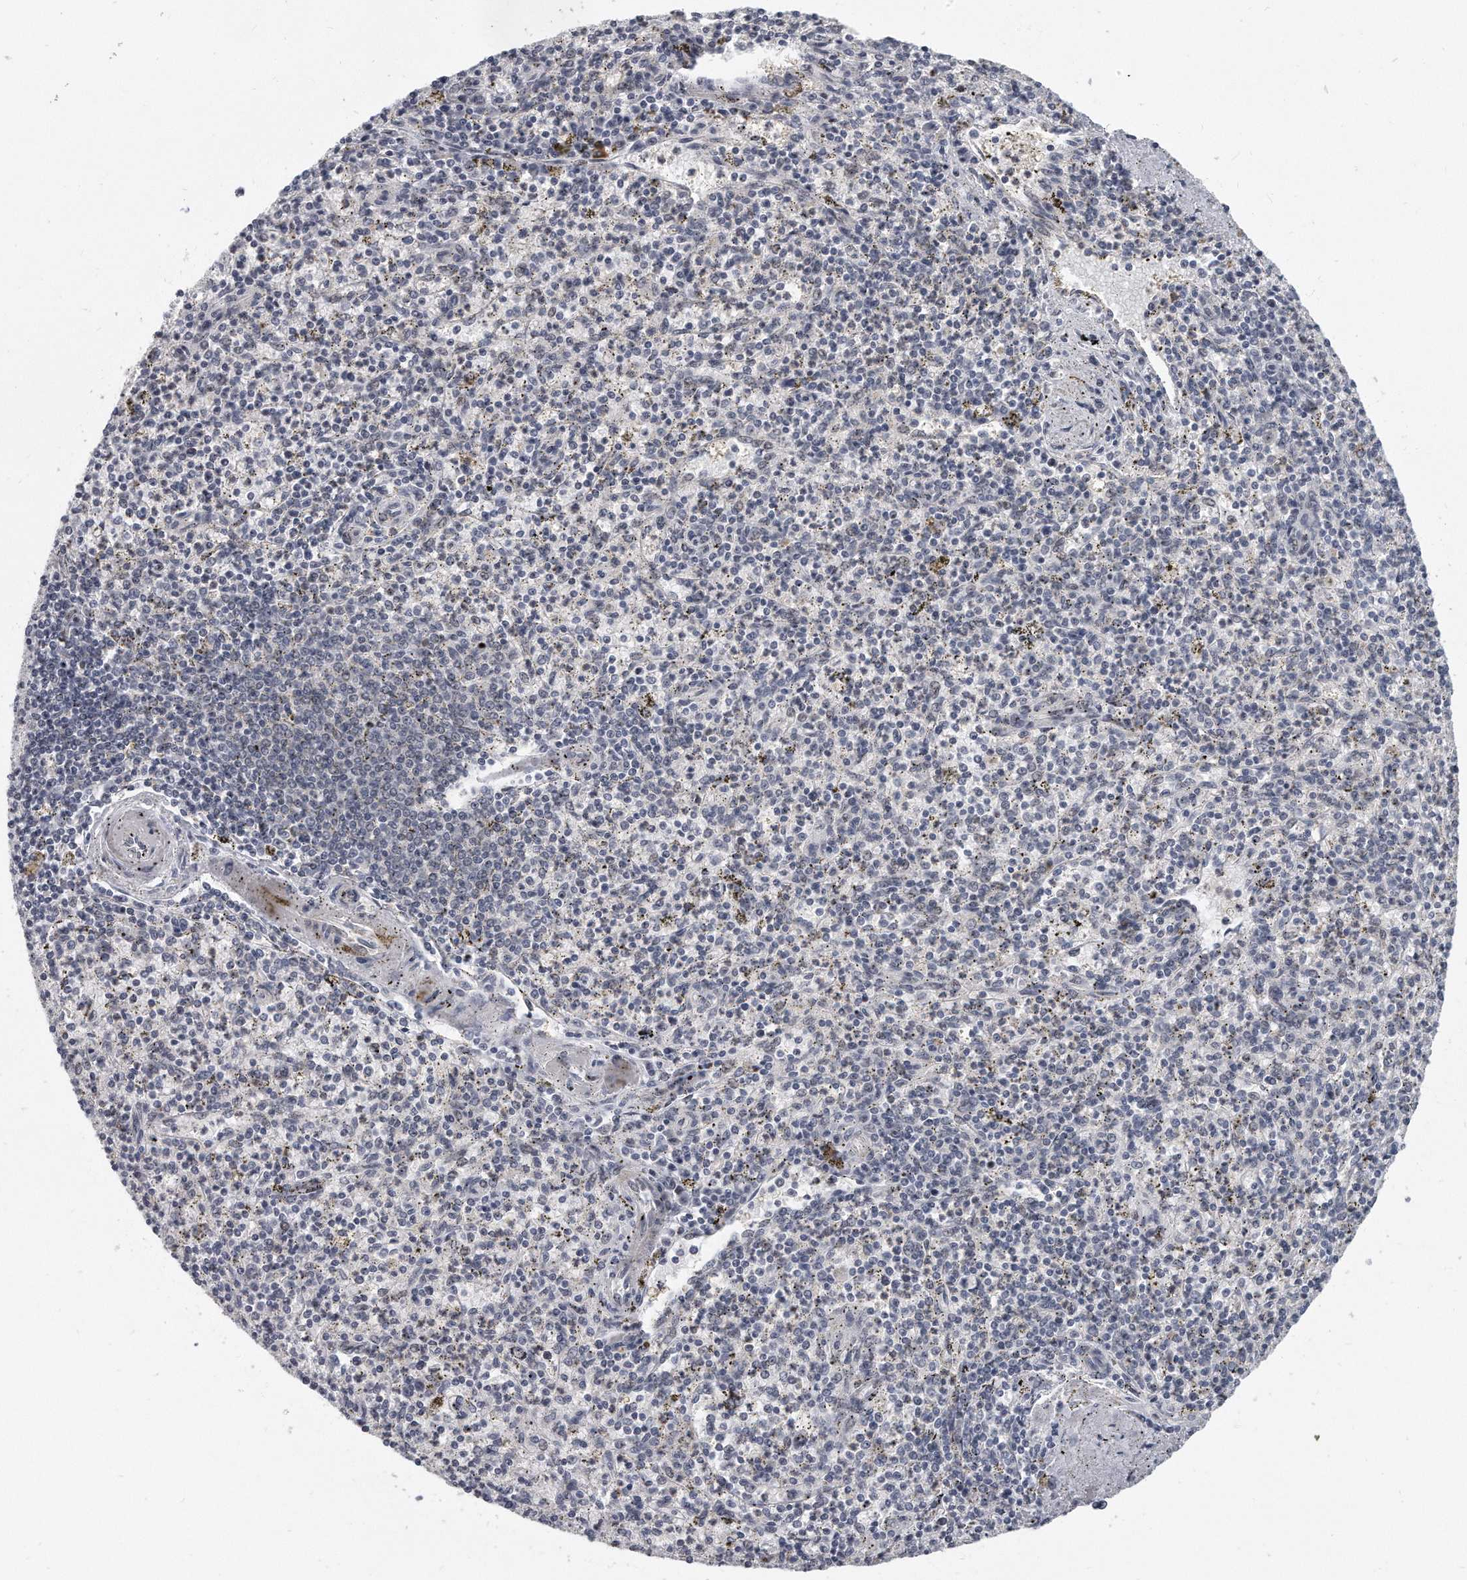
{"staining": {"intensity": "negative", "quantity": "none", "location": "none"}, "tissue": "spleen", "cell_type": "Cells in red pulp", "image_type": "normal", "snomed": [{"axis": "morphology", "description": "Normal tissue, NOS"}, {"axis": "topography", "description": "Spleen"}], "caption": "Micrograph shows no significant protein expression in cells in red pulp of benign spleen.", "gene": "TFCP2L1", "patient": {"sex": "male", "age": 72}}